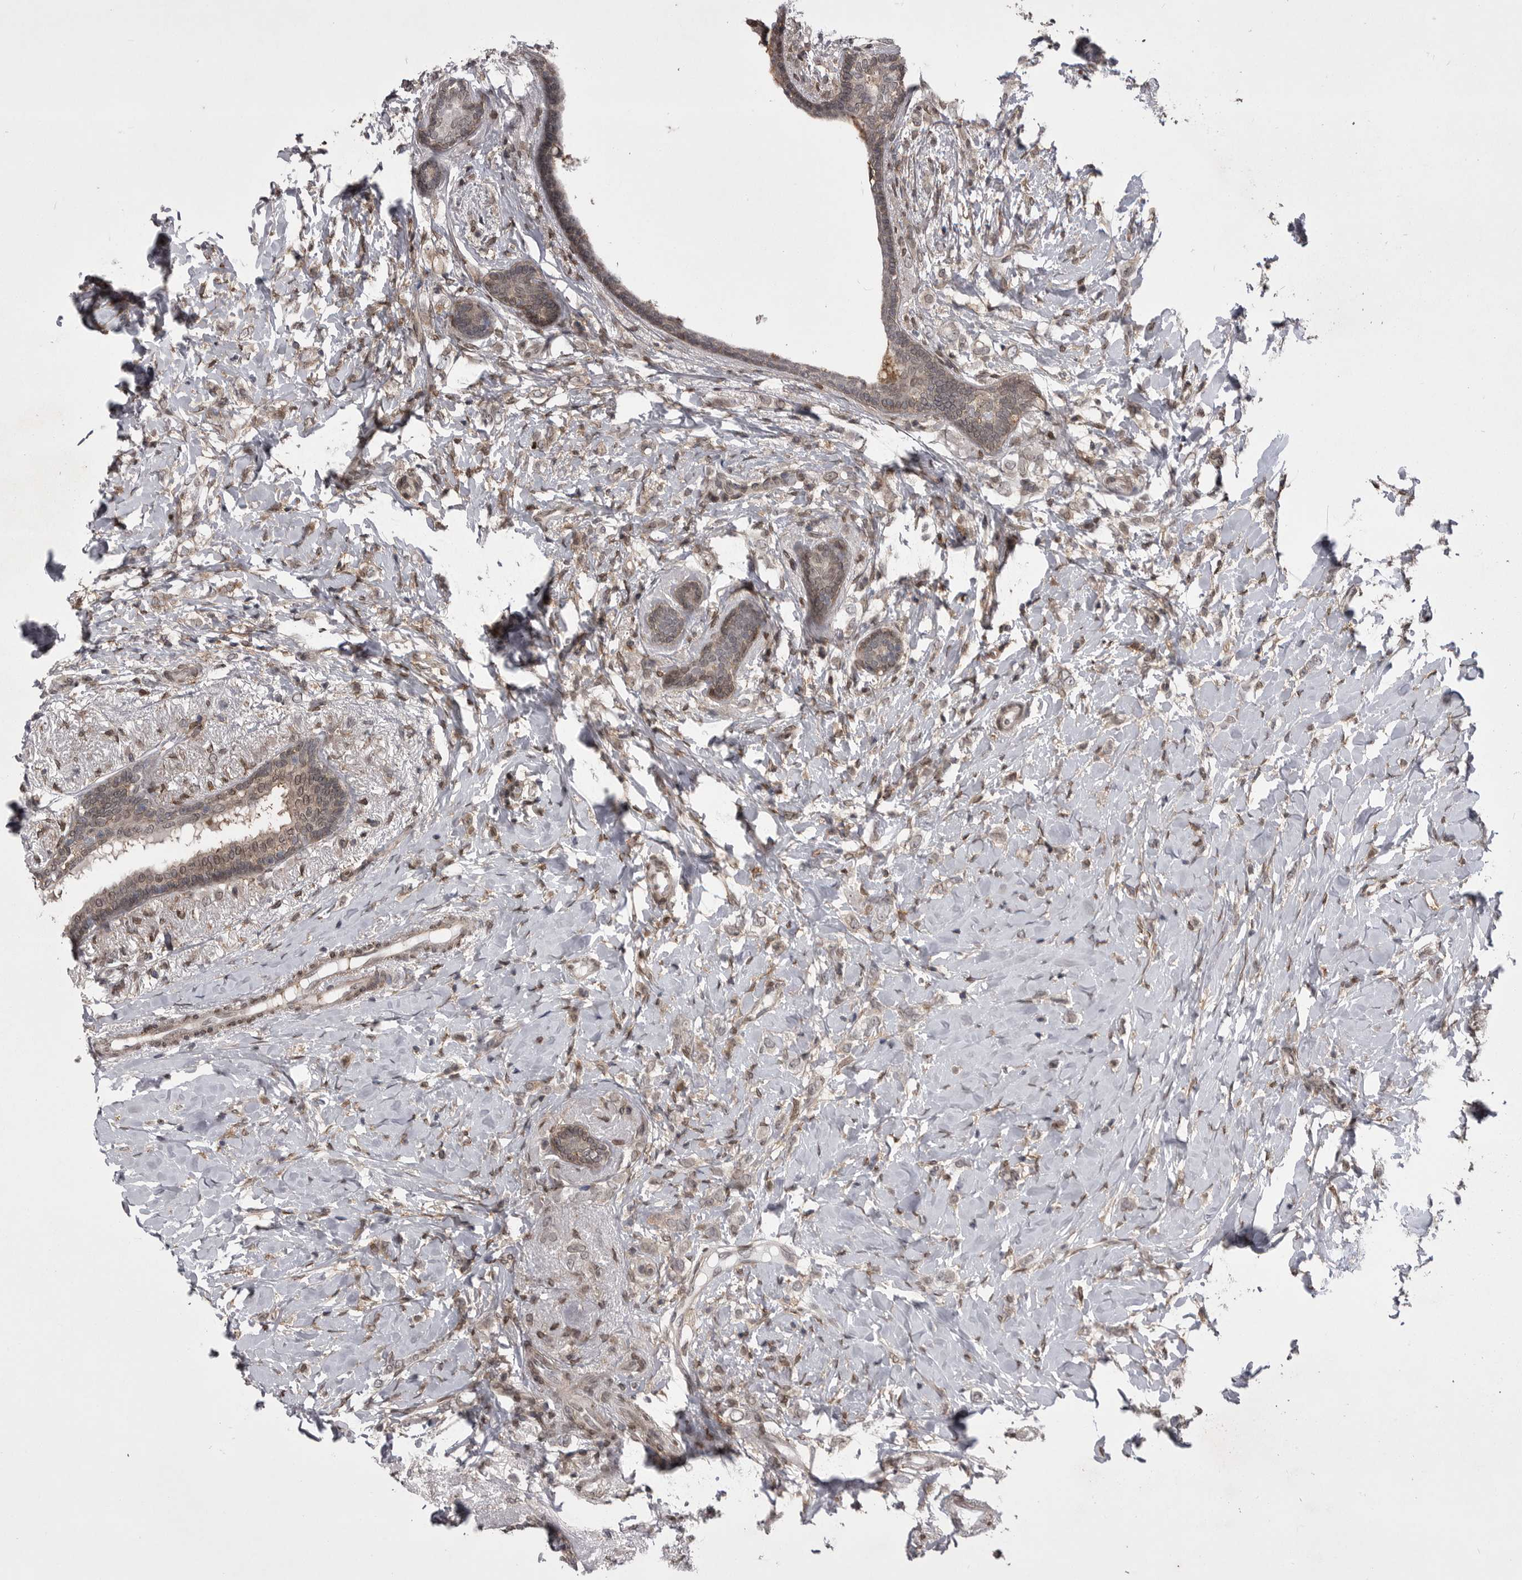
{"staining": {"intensity": "weak", "quantity": ">75%", "location": "cytoplasmic/membranous"}, "tissue": "breast cancer", "cell_type": "Tumor cells", "image_type": "cancer", "snomed": [{"axis": "morphology", "description": "Normal tissue, NOS"}, {"axis": "morphology", "description": "Lobular carcinoma"}, {"axis": "topography", "description": "Breast"}], "caption": "Immunohistochemistry of breast cancer displays low levels of weak cytoplasmic/membranous positivity in about >75% of tumor cells.", "gene": "ABL1", "patient": {"sex": "female", "age": 47}}